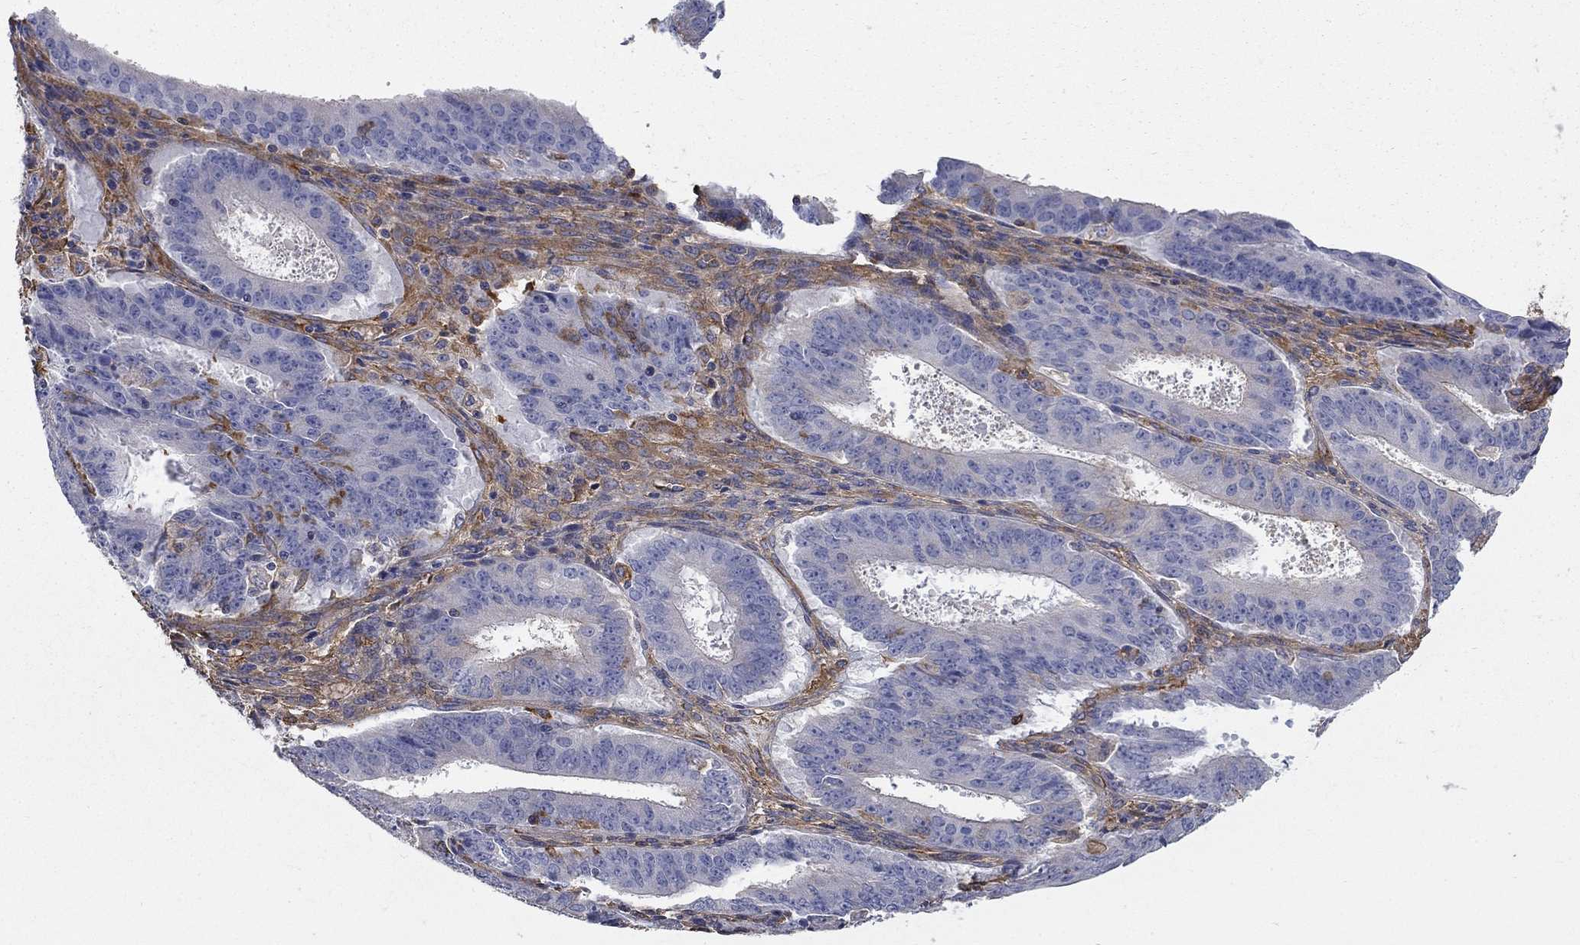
{"staining": {"intensity": "negative", "quantity": "none", "location": "none"}, "tissue": "ovarian cancer", "cell_type": "Tumor cells", "image_type": "cancer", "snomed": [{"axis": "morphology", "description": "Carcinoma, endometroid"}, {"axis": "topography", "description": "Ovary"}], "caption": "Immunohistochemical staining of ovarian endometroid carcinoma reveals no significant staining in tumor cells. (DAB IHC with hematoxylin counter stain).", "gene": "DPYSL2", "patient": {"sex": "female", "age": 42}}